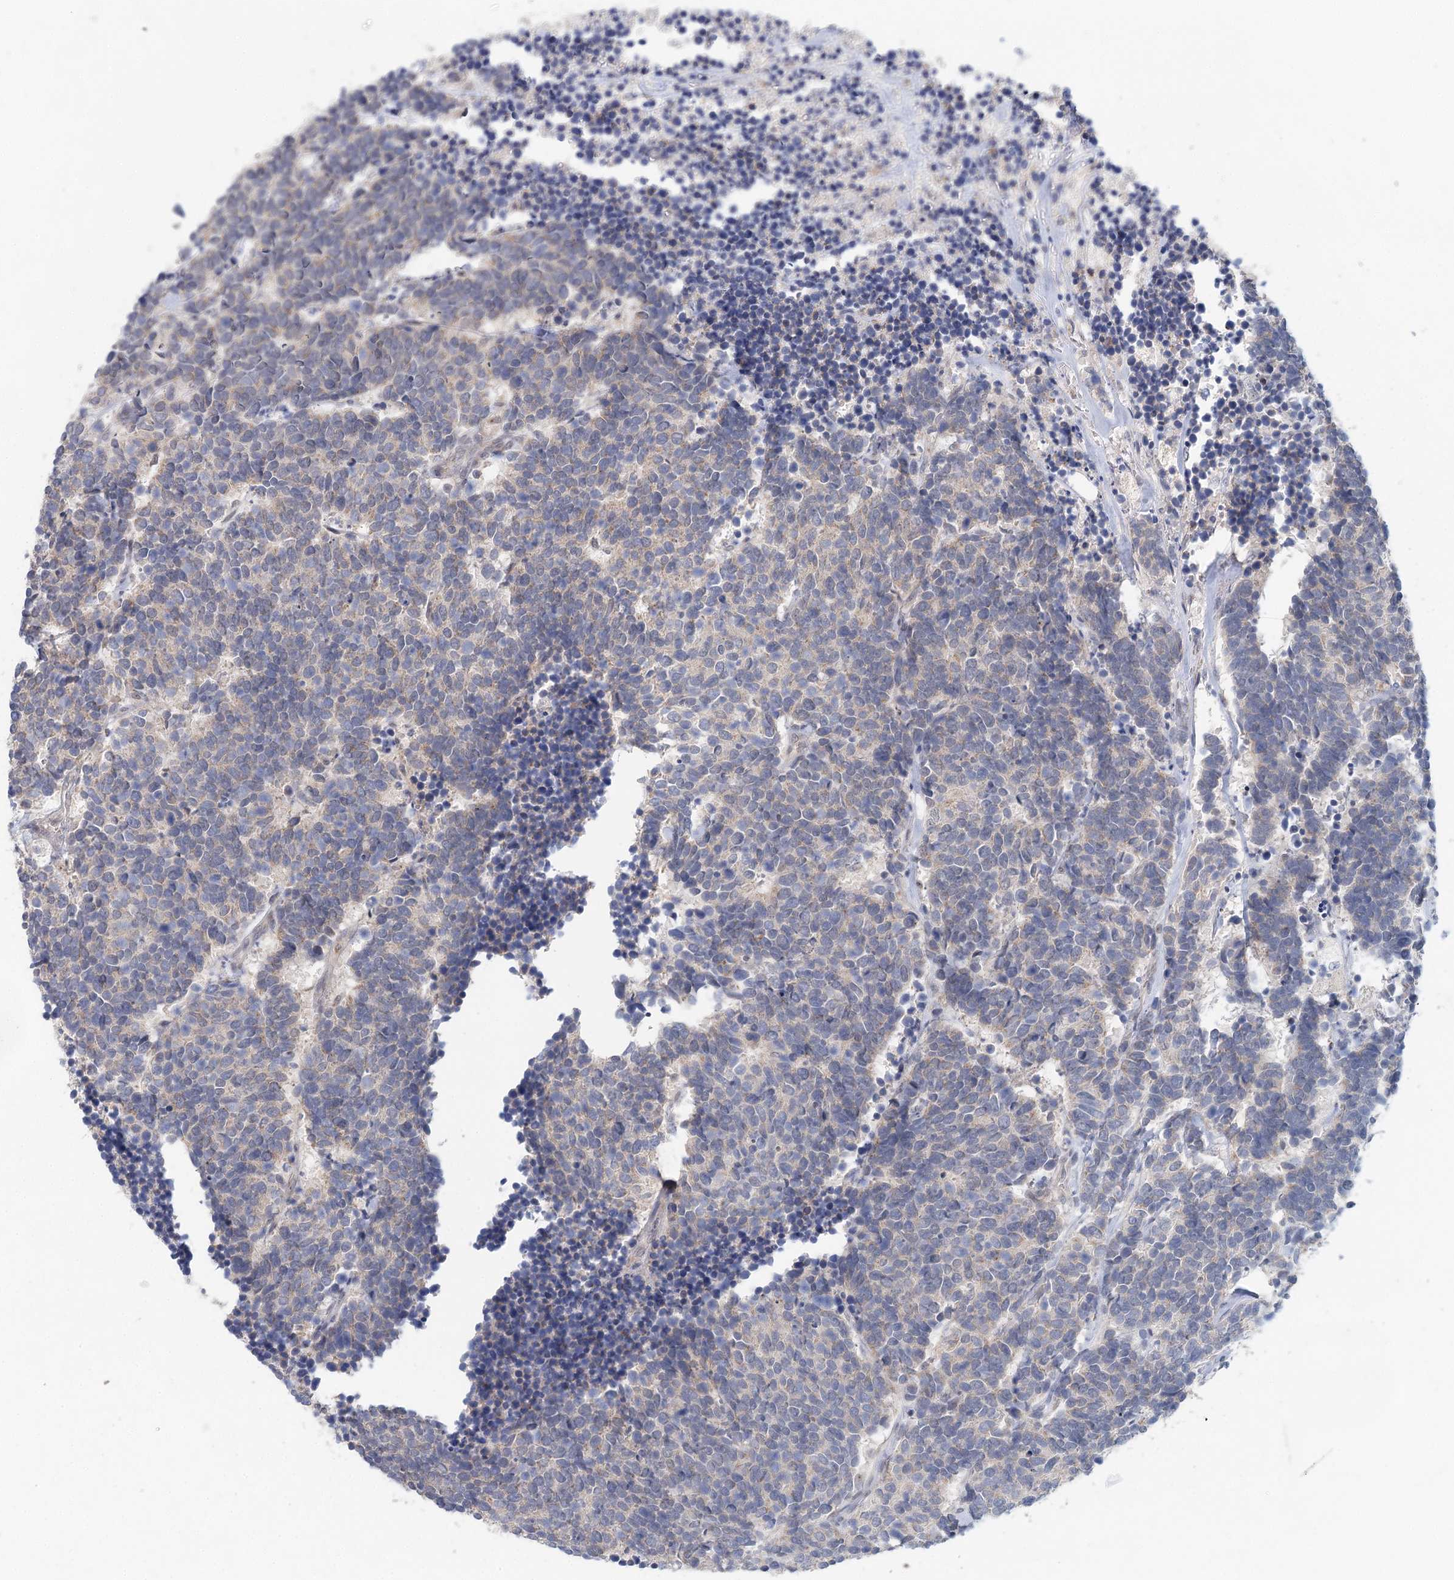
{"staining": {"intensity": "weak", "quantity": "25%-75%", "location": "cytoplasmic/membranous"}, "tissue": "carcinoid", "cell_type": "Tumor cells", "image_type": "cancer", "snomed": [{"axis": "morphology", "description": "Carcinoma, NOS"}, {"axis": "morphology", "description": "Carcinoid, malignant, NOS"}, {"axis": "topography", "description": "Urinary bladder"}], "caption": "Immunohistochemistry (IHC) photomicrograph of human carcinoid (malignant) stained for a protein (brown), which exhibits low levels of weak cytoplasmic/membranous positivity in approximately 25%-75% of tumor cells.", "gene": "BLTP1", "patient": {"sex": "male", "age": 57}}